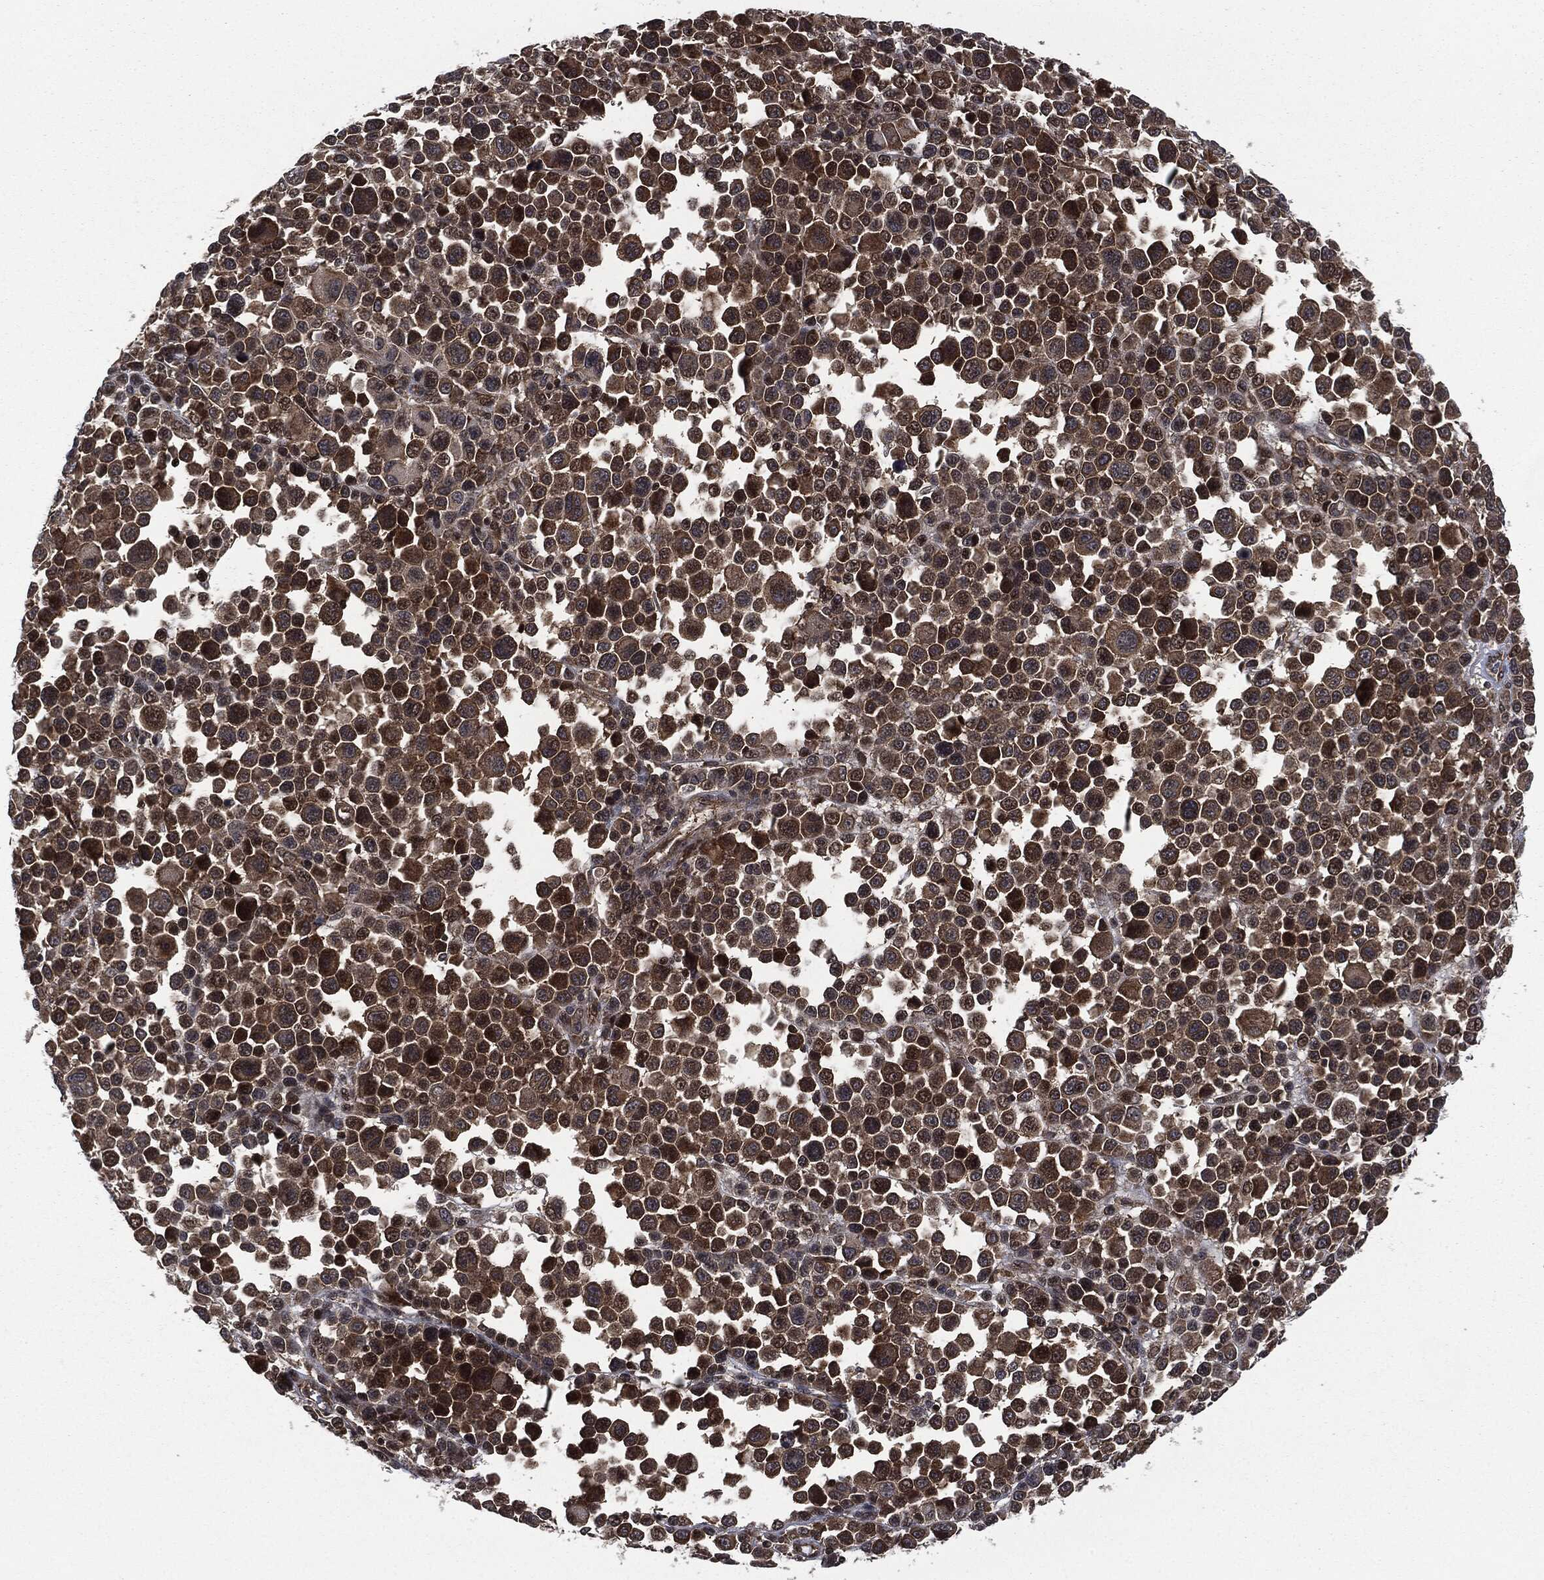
{"staining": {"intensity": "strong", "quantity": "25%-75%", "location": "cytoplasmic/membranous"}, "tissue": "melanoma", "cell_type": "Tumor cells", "image_type": "cancer", "snomed": [{"axis": "morphology", "description": "Malignant melanoma, NOS"}, {"axis": "topography", "description": "Skin"}], "caption": "Protein staining of melanoma tissue reveals strong cytoplasmic/membranous staining in approximately 25%-75% of tumor cells. Ihc stains the protein in brown and the nuclei are stained blue.", "gene": "HRAS", "patient": {"sex": "female", "age": 57}}